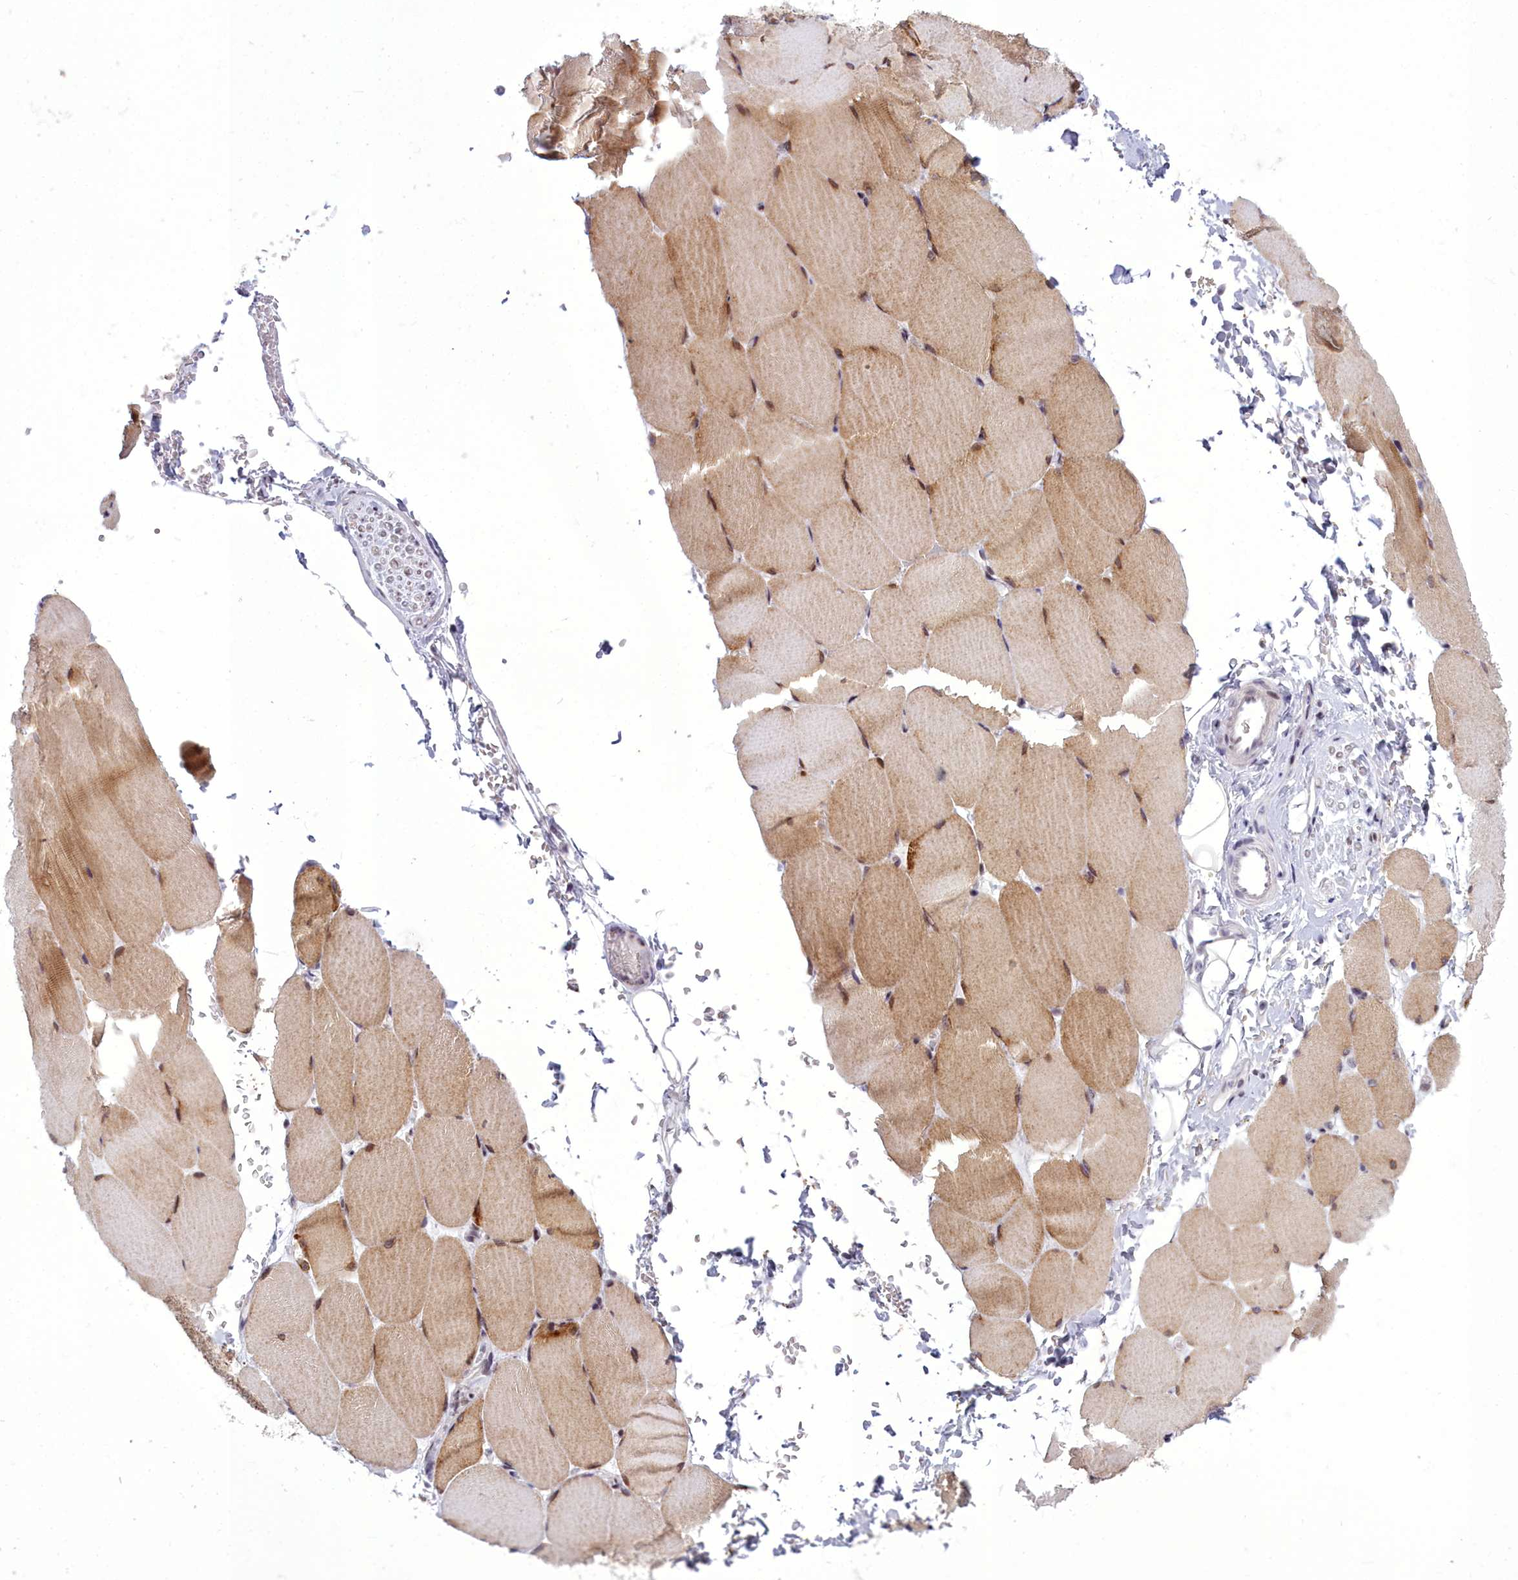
{"staining": {"intensity": "moderate", "quantity": "25%-75%", "location": "cytoplasmic/membranous,nuclear"}, "tissue": "skeletal muscle", "cell_type": "Myocytes", "image_type": "normal", "snomed": [{"axis": "morphology", "description": "Normal tissue, NOS"}, {"axis": "topography", "description": "Skeletal muscle"}, {"axis": "topography", "description": "Parathyroid gland"}], "caption": "Protein positivity by immunohistochemistry (IHC) exhibits moderate cytoplasmic/membranous,nuclear staining in approximately 25%-75% of myocytes in unremarkable skeletal muscle.", "gene": "CEACAM19", "patient": {"sex": "female", "age": 37}}